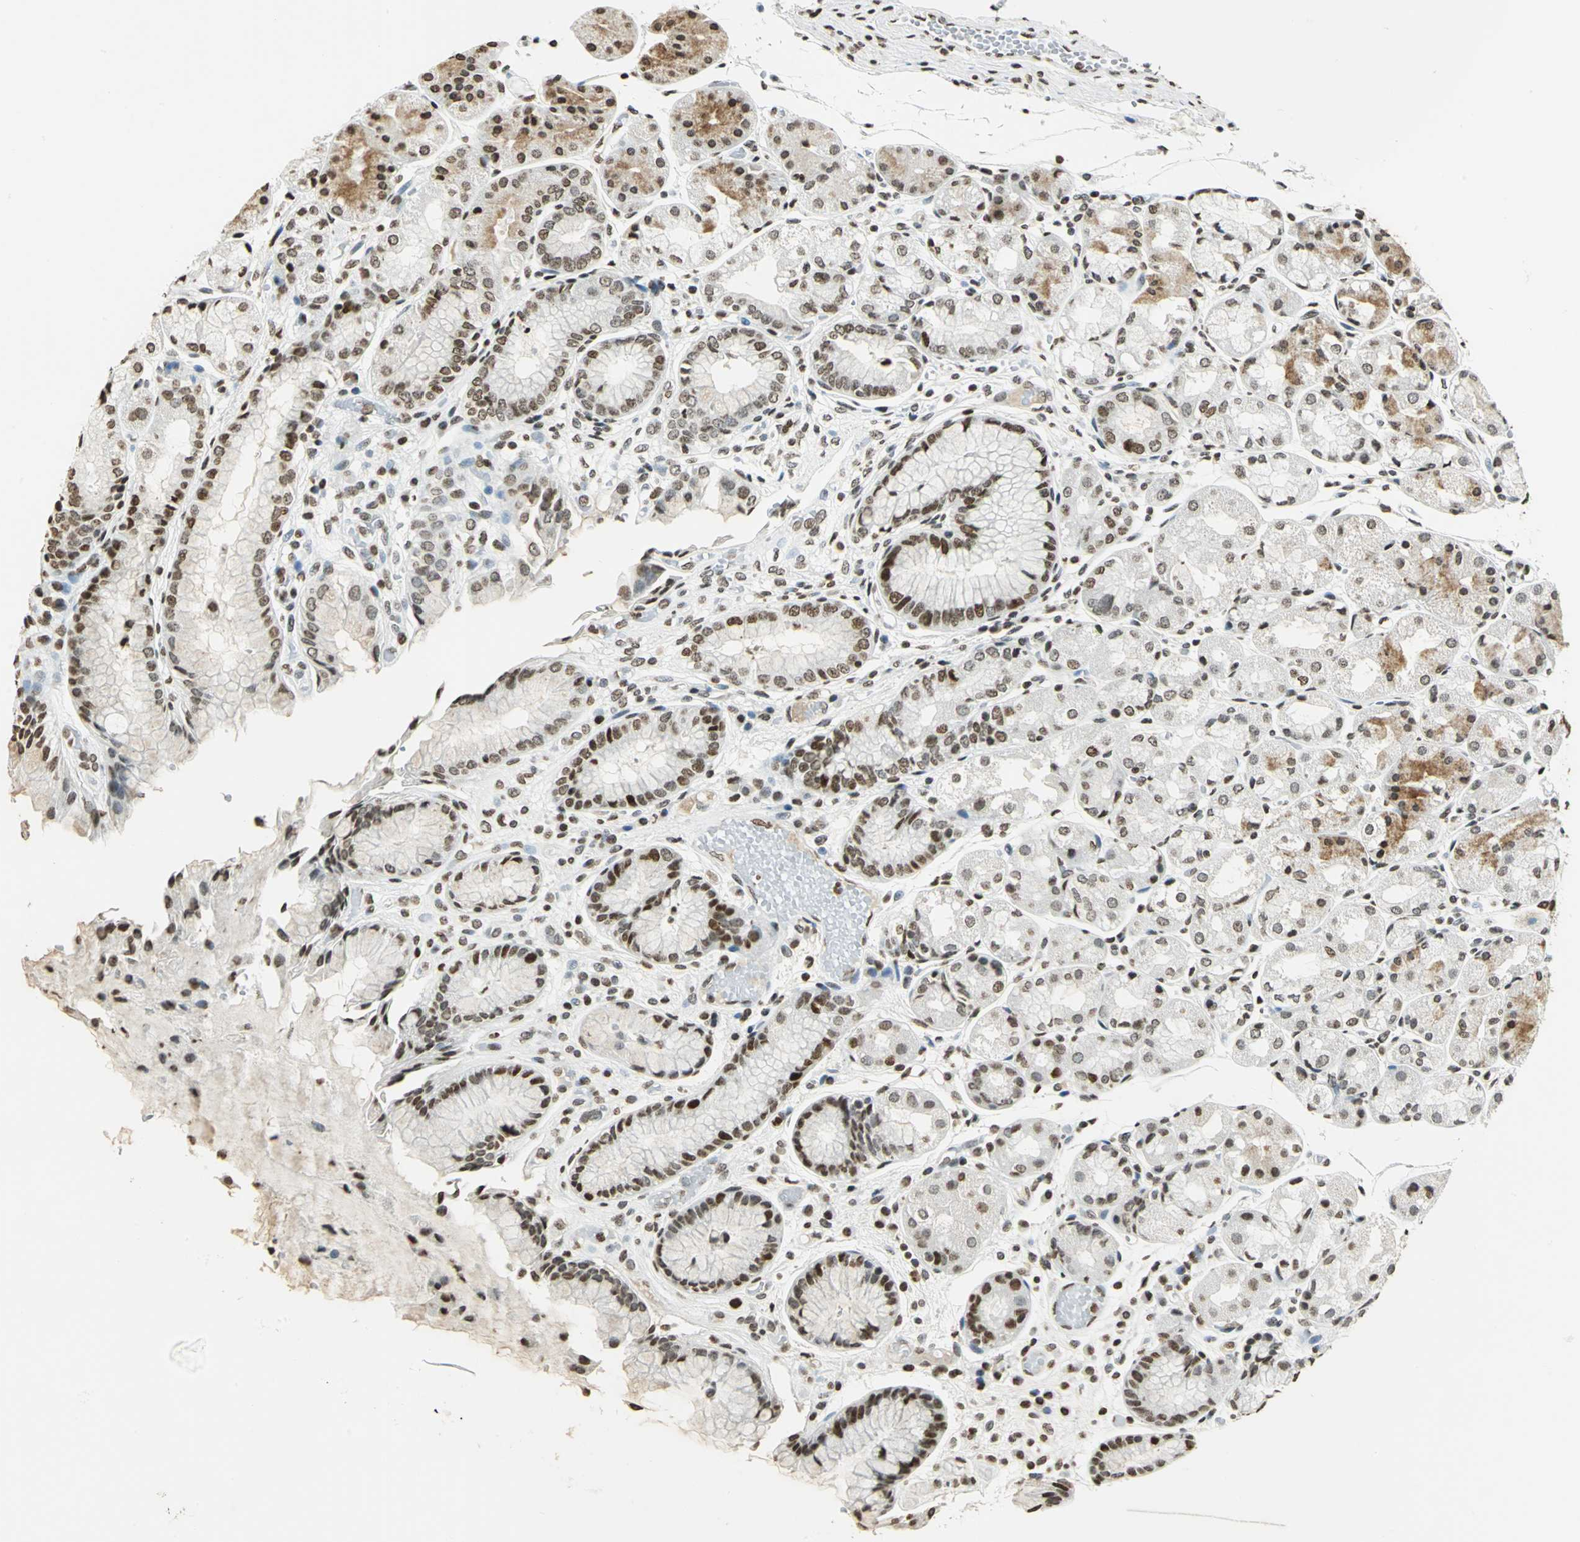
{"staining": {"intensity": "strong", "quantity": ">75%", "location": "cytoplasmic/membranous,nuclear"}, "tissue": "stomach", "cell_type": "Glandular cells", "image_type": "normal", "snomed": [{"axis": "morphology", "description": "Normal tissue, NOS"}, {"axis": "topography", "description": "Stomach, upper"}], "caption": "This photomicrograph displays benign stomach stained with IHC to label a protein in brown. The cytoplasmic/membranous,nuclear of glandular cells show strong positivity for the protein. Nuclei are counter-stained blue.", "gene": "MCM4", "patient": {"sex": "male", "age": 72}}